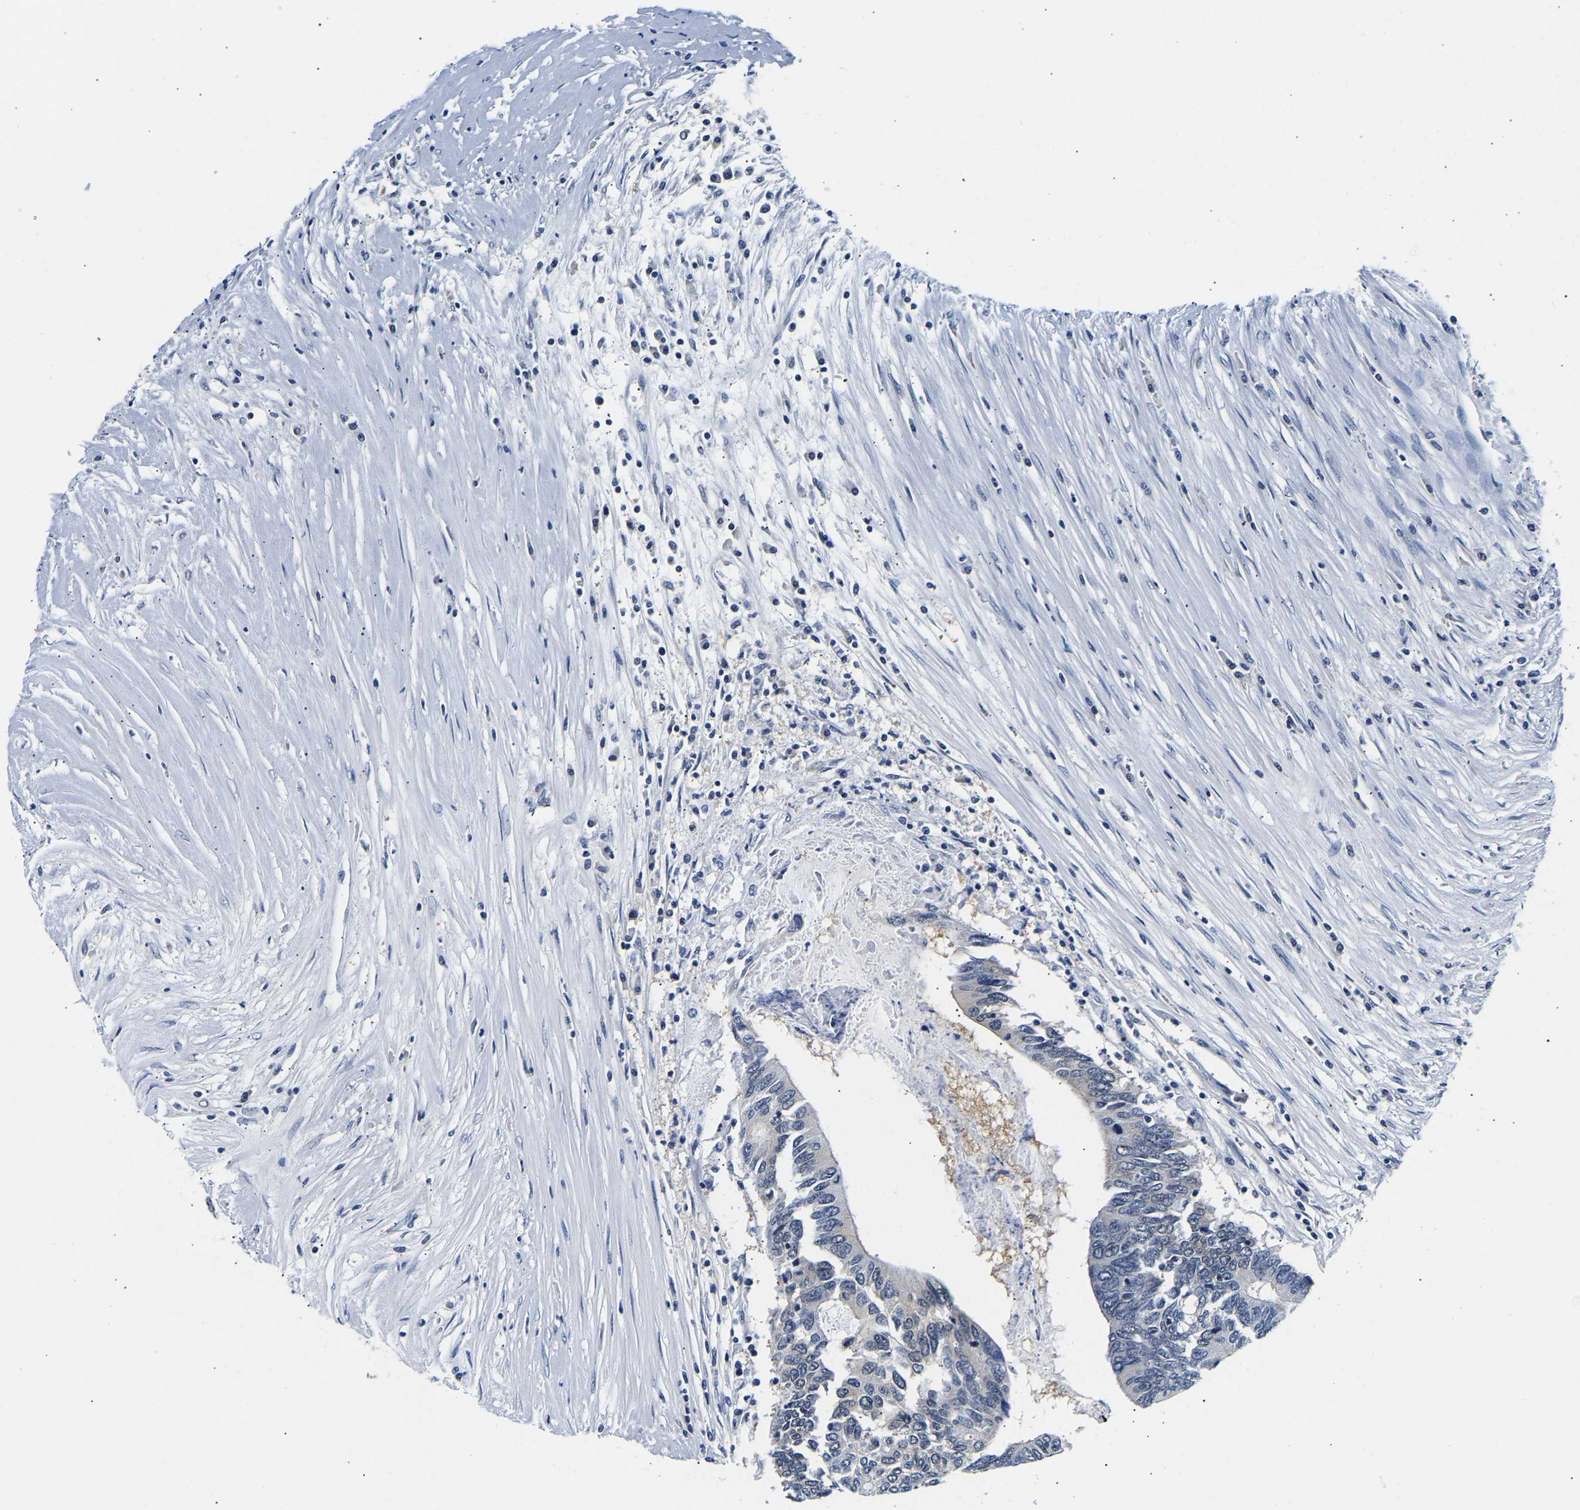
{"staining": {"intensity": "negative", "quantity": "none", "location": "none"}, "tissue": "colorectal cancer", "cell_type": "Tumor cells", "image_type": "cancer", "snomed": [{"axis": "morphology", "description": "Adenocarcinoma, NOS"}, {"axis": "topography", "description": "Rectum"}], "caption": "There is no significant expression in tumor cells of colorectal cancer.", "gene": "UCHL3", "patient": {"sex": "male", "age": 63}}